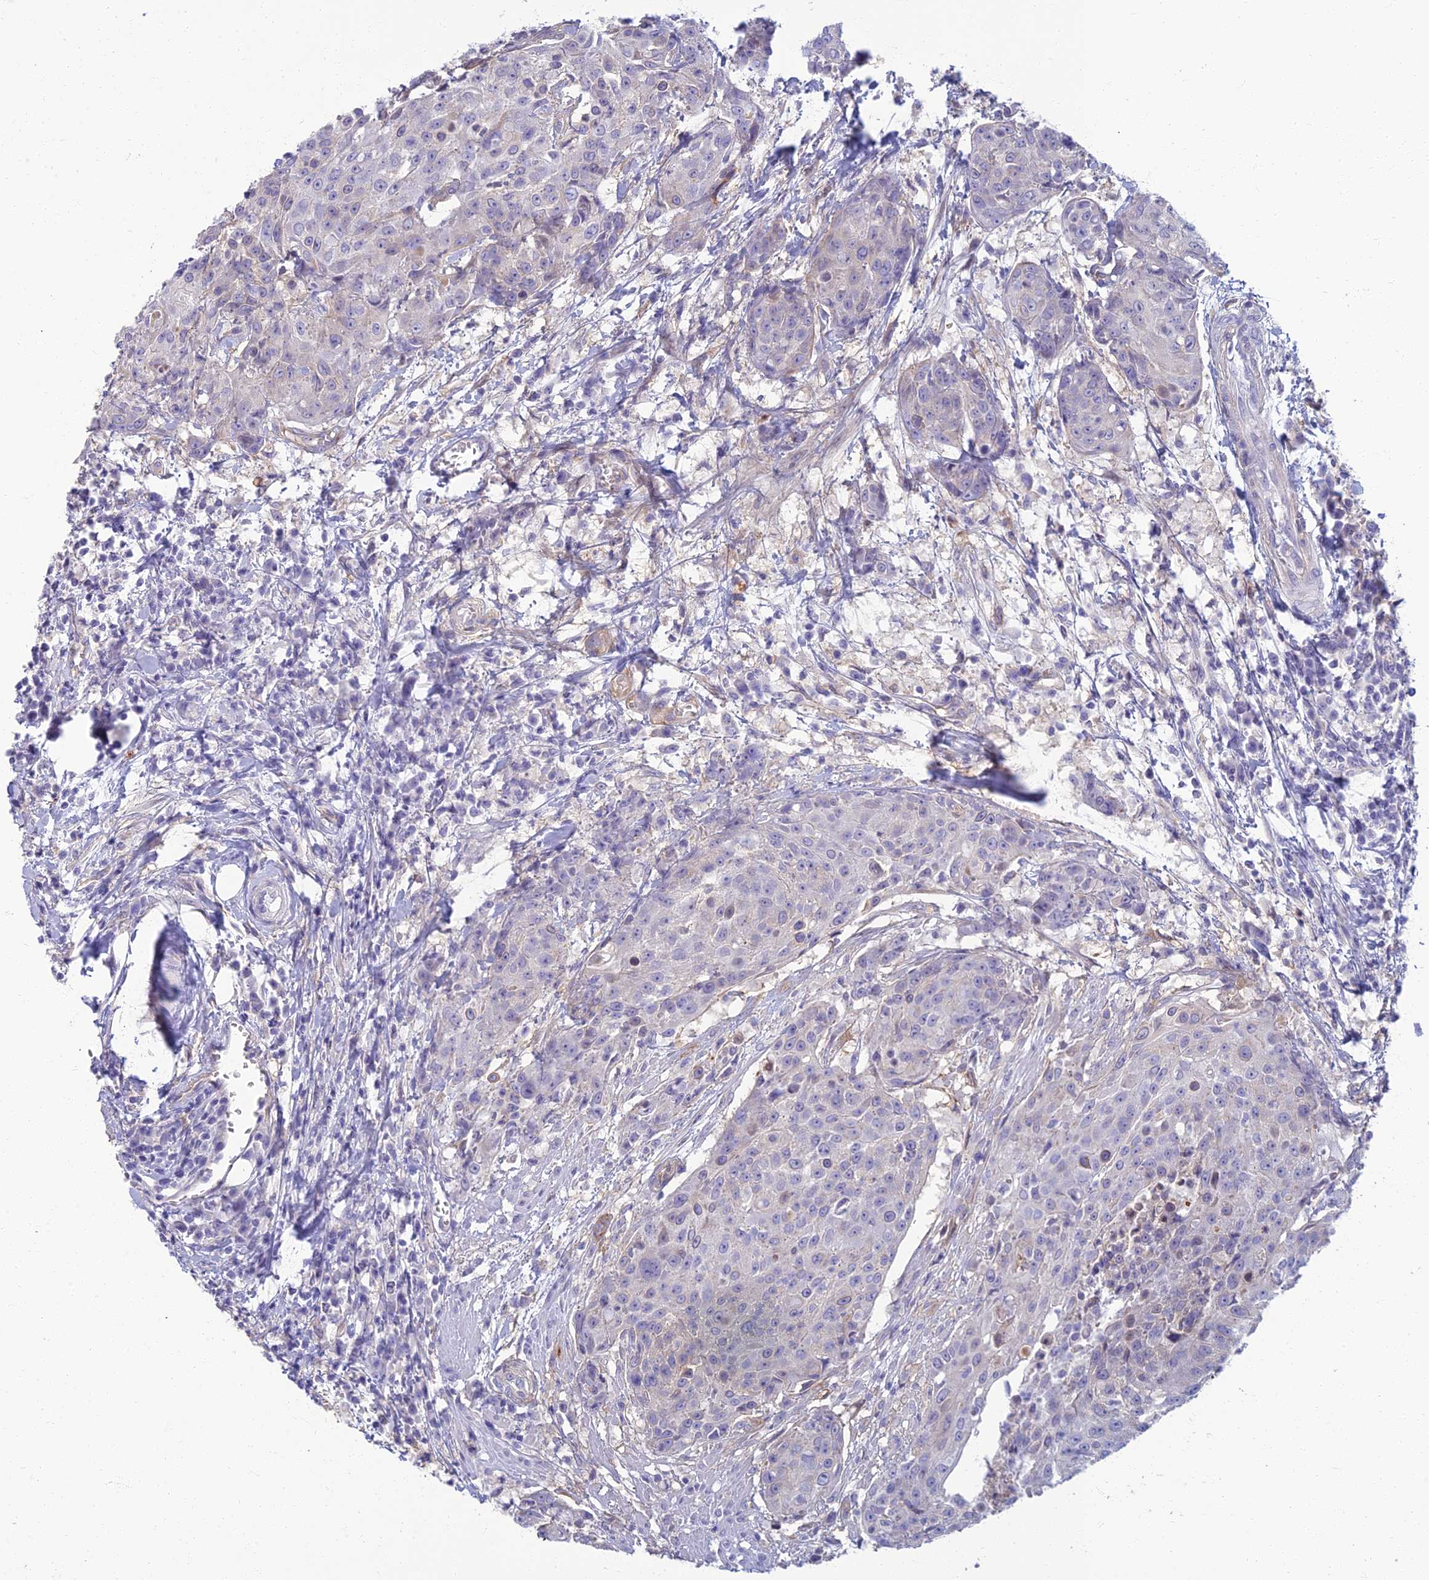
{"staining": {"intensity": "negative", "quantity": "none", "location": "none"}, "tissue": "urothelial cancer", "cell_type": "Tumor cells", "image_type": "cancer", "snomed": [{"axis": "morphology", "description": "Urothelial carcinoma, High grade"}, {"axis": "topography", "description": "Urinary bladder"}], "caption": "Immunohistochemical staining of urothelial carcinoma (high-grade) demonstrates no significant staining in tumor cells.", "gene": "NEURL1", "patient": {"sex": "female", "age": 63}}